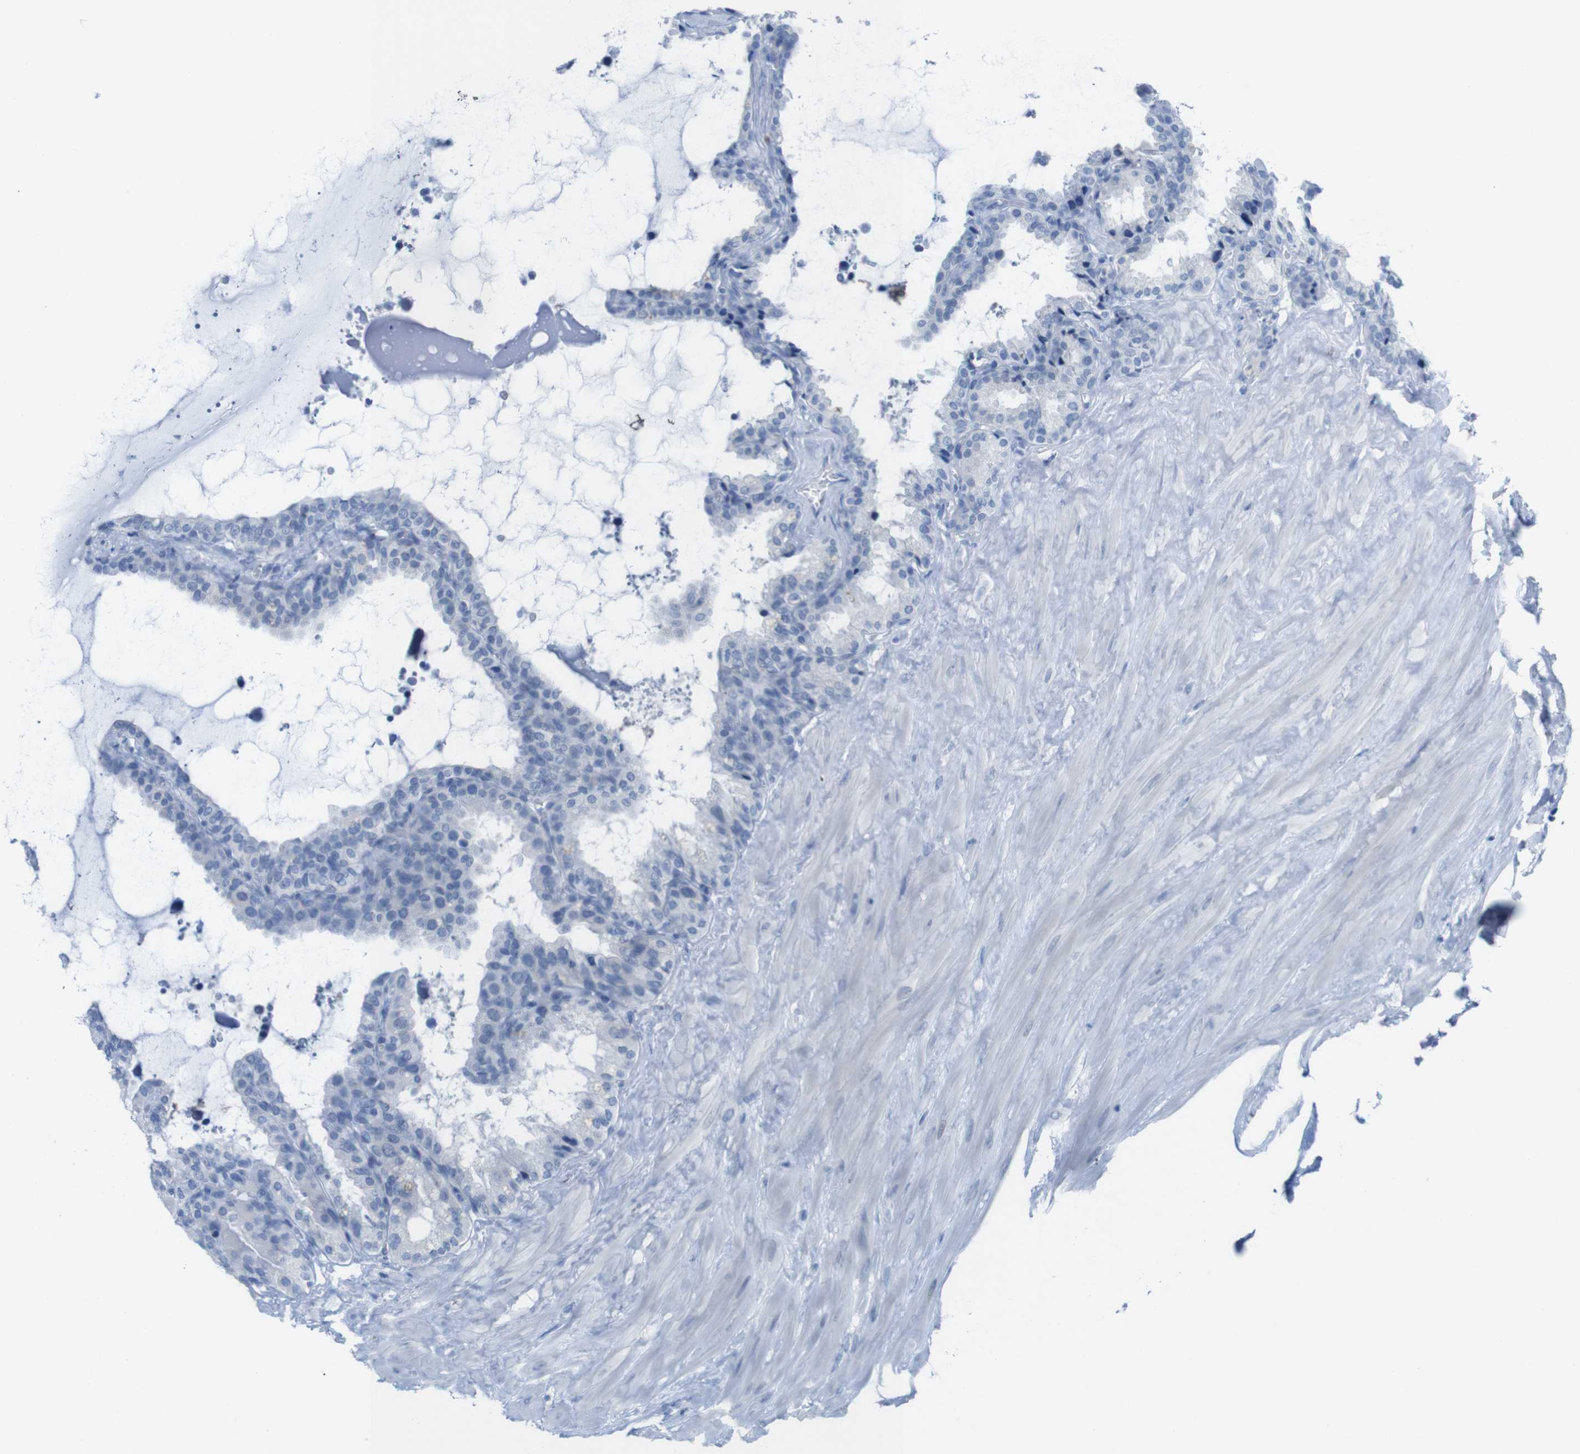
{"staining": {"intensity": "negative", "quantity": "none", "location": "none"}, "tissue": "seminal vesicle", "cell_type": "Glandular cells", "image_type": "normal", "snomed": [{"axis": "morphology", "description": "Normal tissue, NOS"}, {"axis": "topography", "description": "Seminal veicle"}], "caption": "DAB (3,3'-diaminobenzidine) immunohistochemical staining of benign seminal vesicle demonstrates no significant staining in glandular cells. The staining is performed using DAB brown chromogen with nuclei counter-stained in using hematoxylin.", "gene": "OPN1SW", "patient": {"sex": "male", "age": 46}}